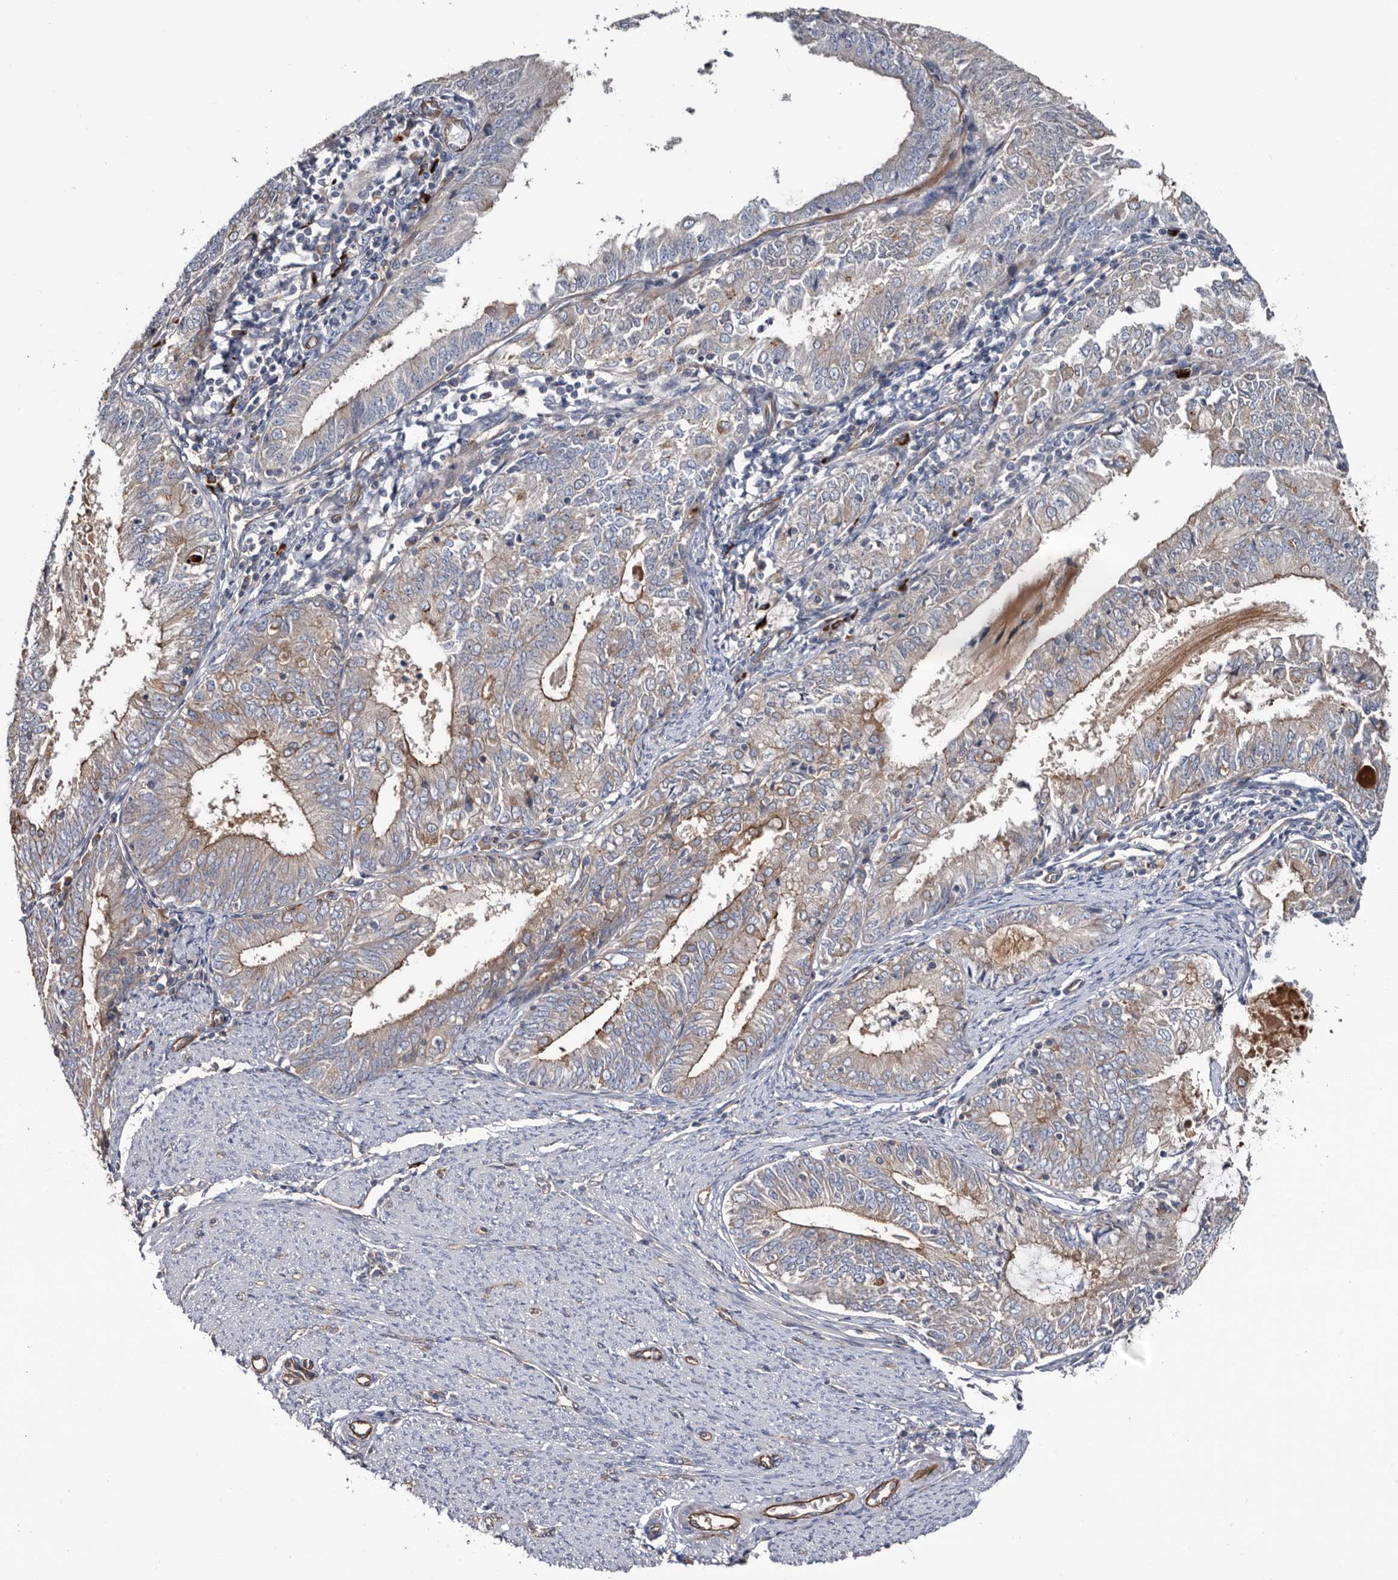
{"staining": {"intensity": "moderate", "quantity": "25%-75%", "location": "cytoplasmic/membranous"}, "tissue": "endometrial cancer", "cell_type": "Tumor cells", "image_type": "cancer", "snomed": [{"axis": "morphology", "description": "Adenocarcinoma, NOS"}, {"axis": "topography", "description": "Endometrium"}], "caption": "Protein staining displays moderate cytoplasmic/membranous expression in approximately 25%-75% of tumor cells in adenocarcinoma (endometrial).", "gene": "TSPAN17", "patient": {"sex": "female", "age": 57}}